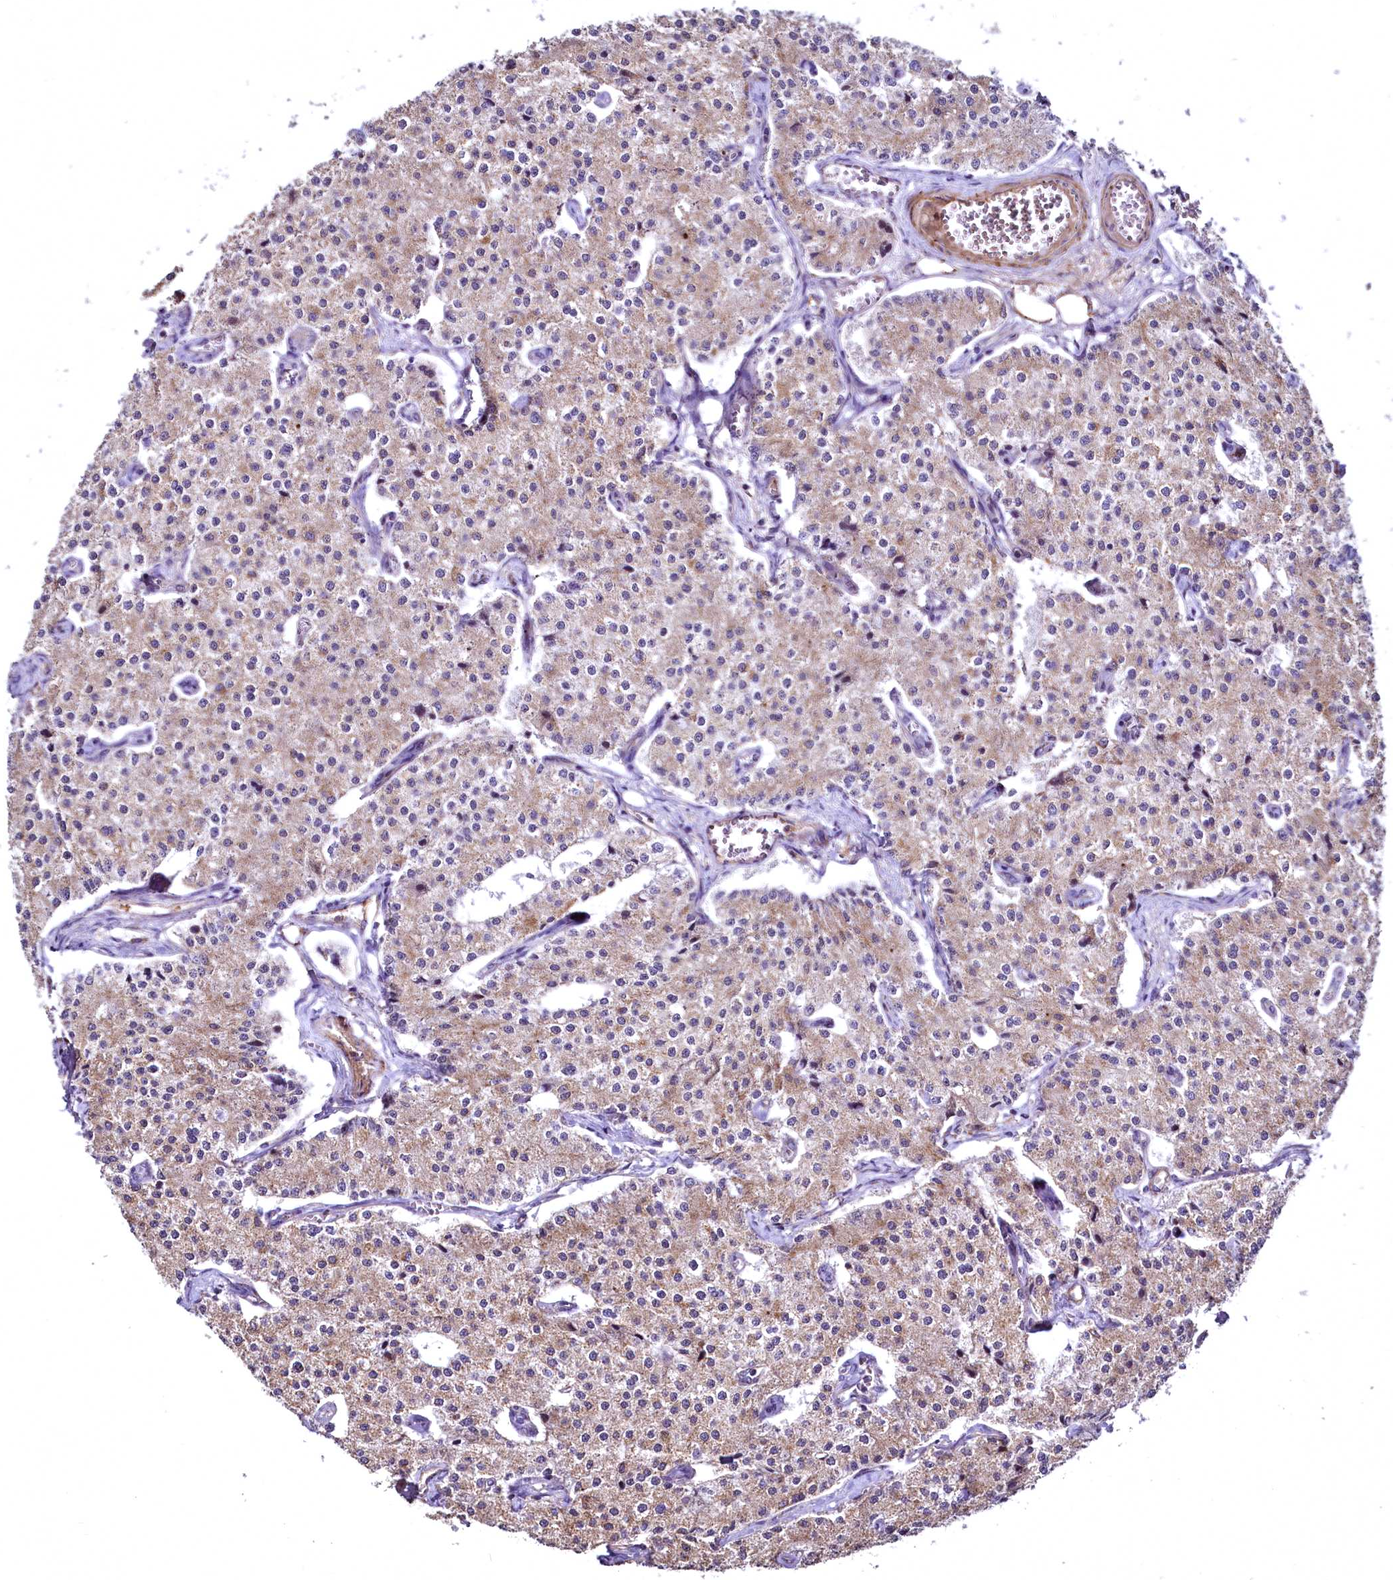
{"staining": {"intensity": "moderate", "quantity": ">75%", "location": "cytoplasmic/membranous"}, "tissue": "carcinoid", "cell_type": "Tumor cells", "image_type": "cancer", "snomed": [{"axis": "morphology", "description": "Carcinoid, malignant, NOS"}, {"axis": "topography", "description": "Colon"}], "caption": "Protein expression by immunohistochemistry (IHC) displays moderate cytoplasmic/membranous positivity in about >75% of tumor cells in carcinoid. Nuclei are stained in blue.", "gene": "TBCEL", "patient": {"sex": "female", "age": 52}}